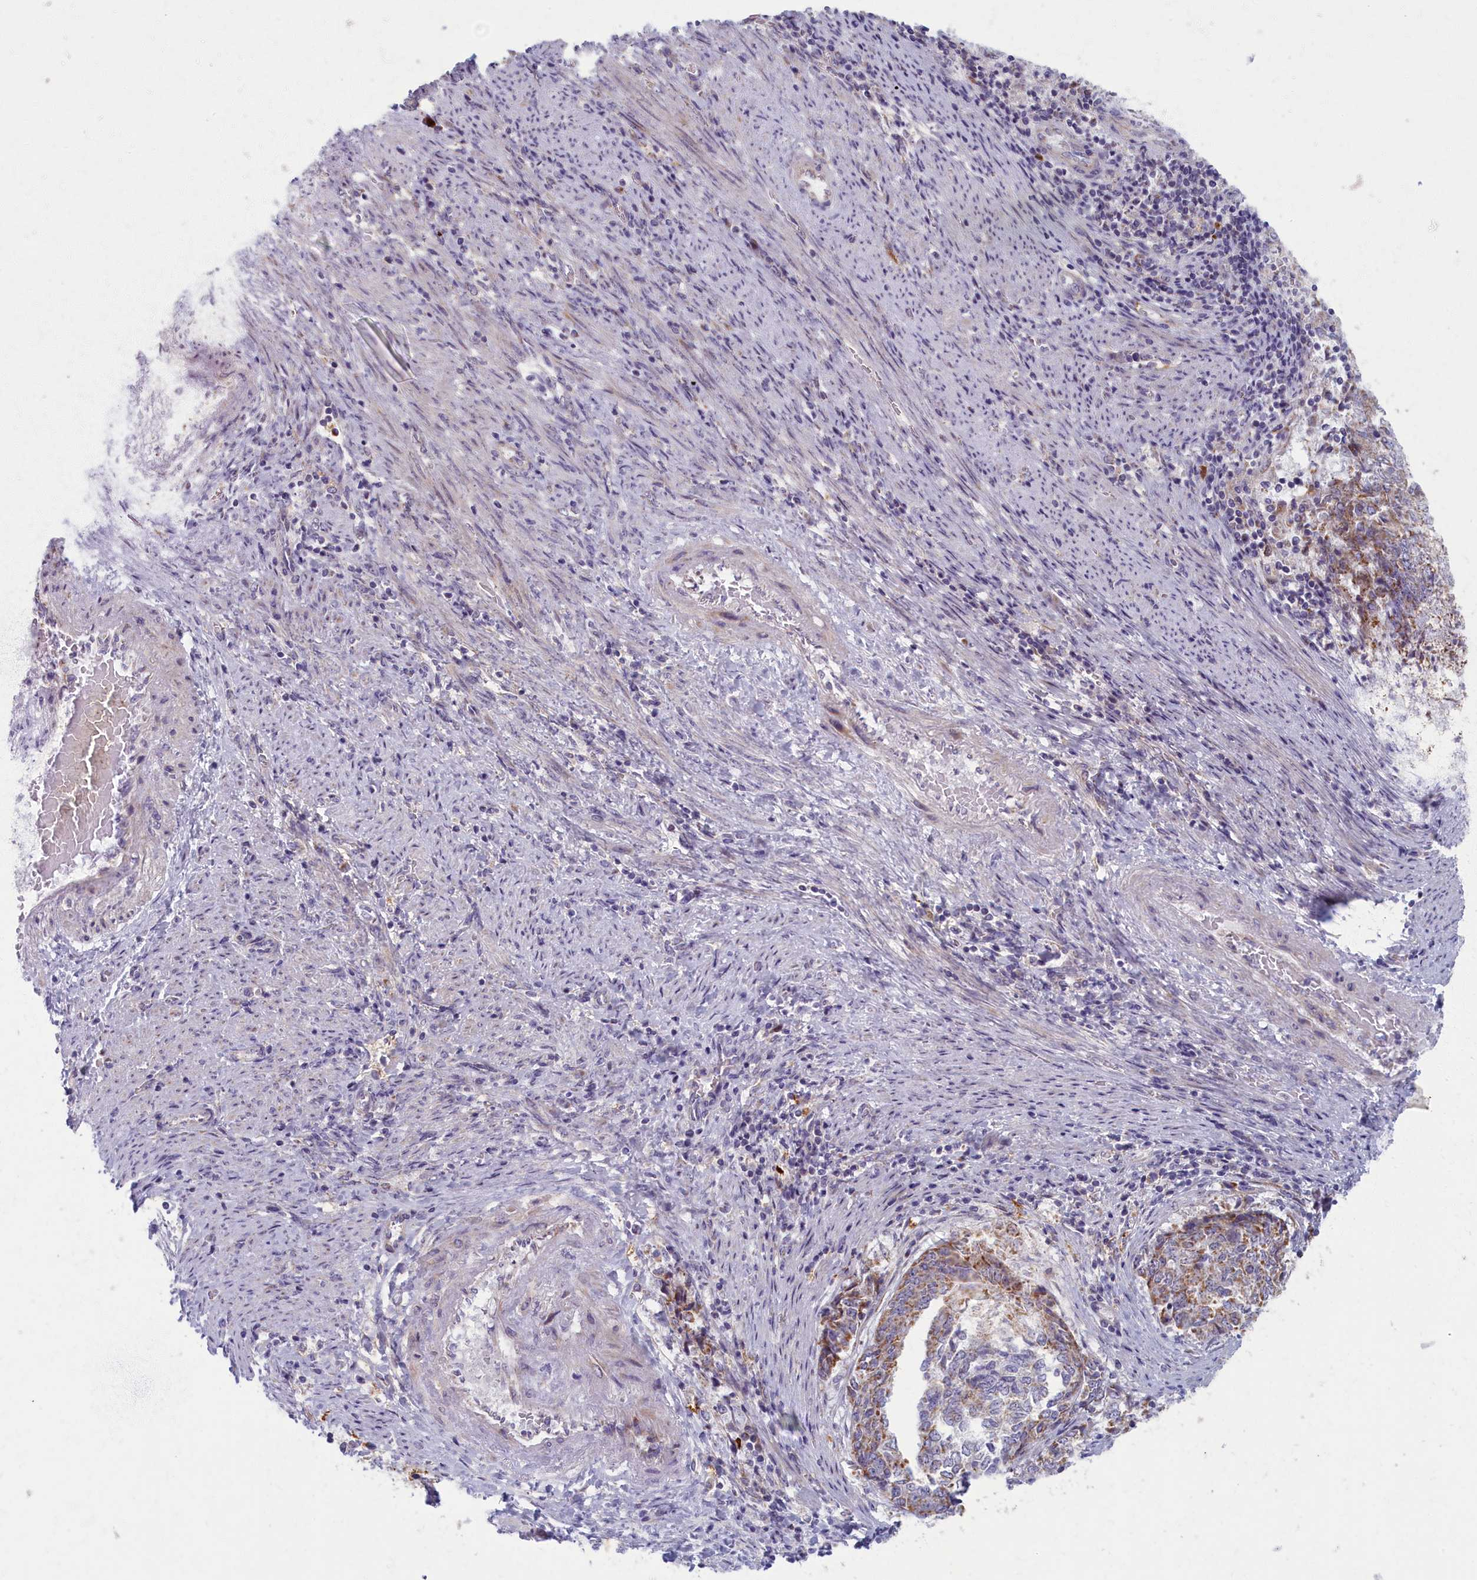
{"staining": {"intensity": "moderate", "quantity": ">75%", "location": "cytoplasmic/membranous"}, "tissue": "endometrial cancer", "cell_type": "Tumor cells", "image_type": "cancer", "snomed": [{"axis": "morphology", "description": "Adenocarcinoma, NOS"}, {"axis": "topography", "description": "Endometrium"}], "caption": "Brown immunohistochemical staining in human endometrial adenocarcinoma exhibits moderate cytoplasmic/membranous staining in about >75% of tumor cells. The staining was performed using DAB (3,3'-diaminobenzidine) to visualize the protein expression in brown, while the nuclei were stained in blue with hematoxylin (Magnification: 20x).", "gene": "MRPS25", "patient": {"sex": "female", "age": 80}}